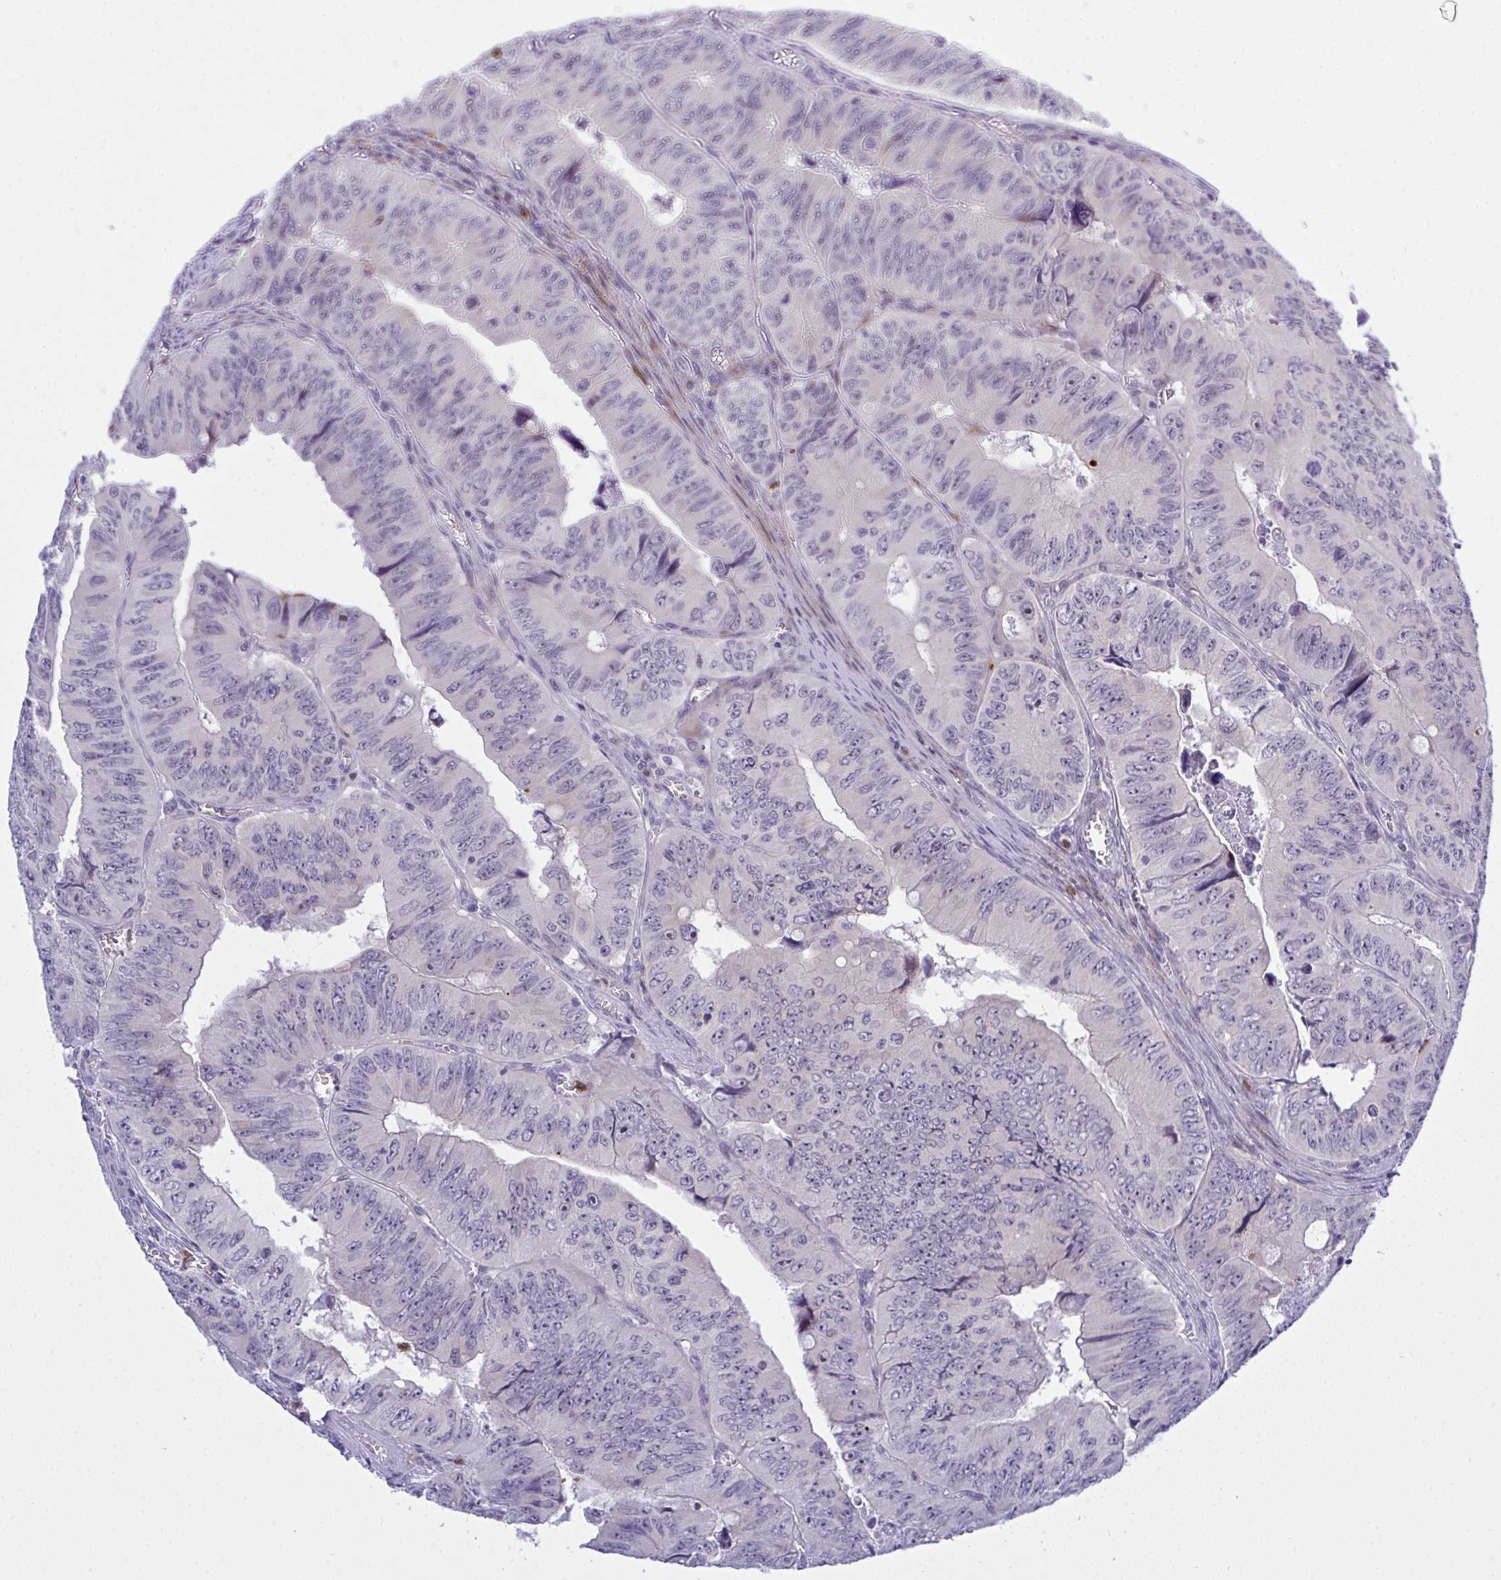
{"staining": {"intensity": "moderate", "quantity": "<25%", "location": "nuclear"}, "tissue": "colorectal cancer", "cell_type": "Tumor cells", "image_type": "cancer", "snomed": [{"axis": "morphology", "description": "Adenocarcinoma, NOS"}, {"axis": "topography", "description": "Colon"}], "caption": "There is low levels of moderate nuclear staining in tumor cells of adenocarcinoma (colorectal), as demonstrated by immunohistochemical staining (brown color).", "gene": "ZNF554", "patient": {"sex": "female", "age": 84}}